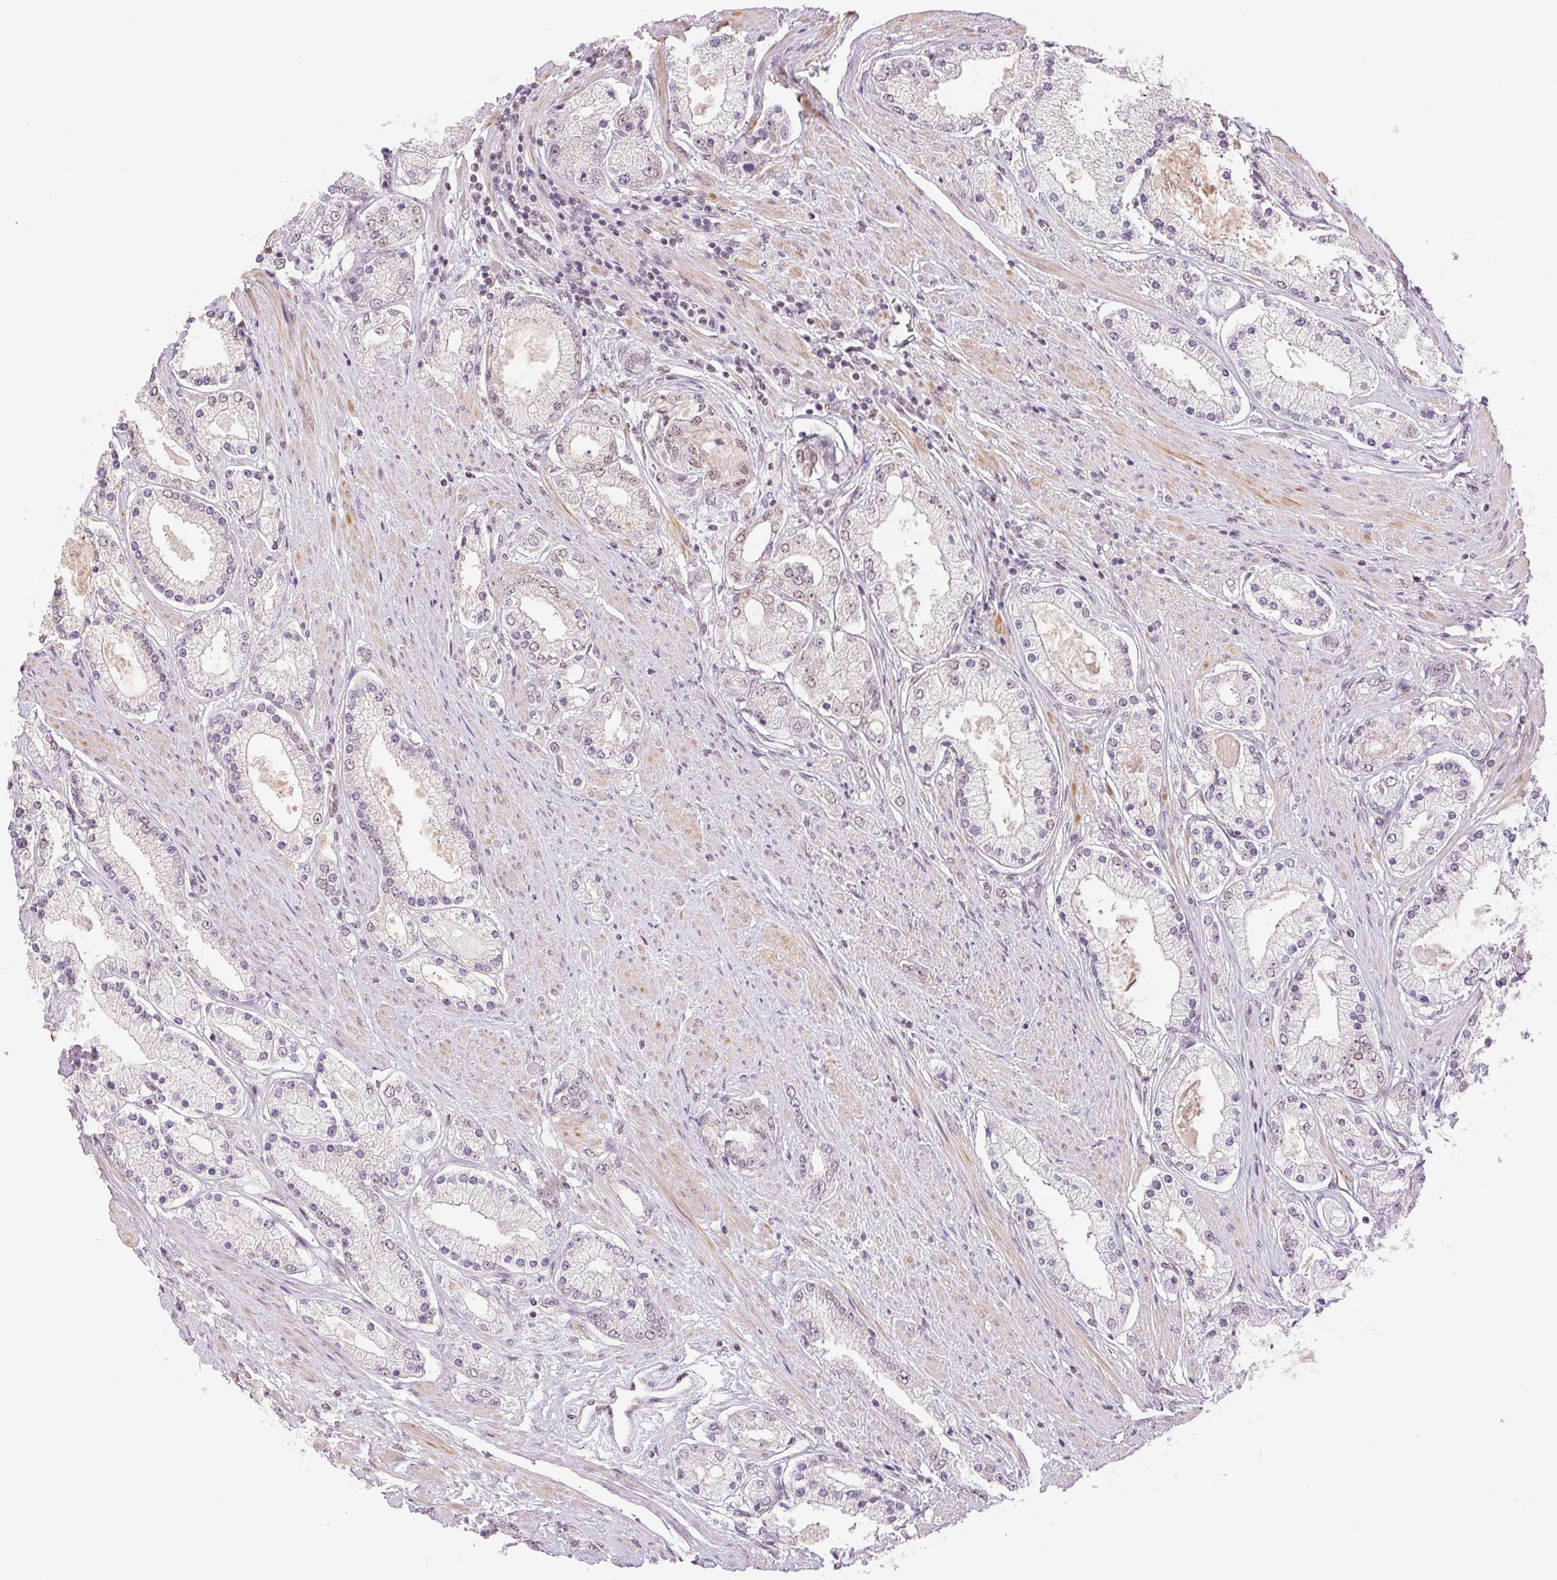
{"staining": {"intensity": "negative", "quantity": "none", "location": "none"}, "tissue": "prostate cancer", "cell_type": "Tumor cells", "image_type": "cancer", "snomed": [{"axis": "morphology", "description": "Adenocarcinoma, High grade"}, {"axis": "topography", "description": "Prostate"}], "caption": "Adenocarcinoma (high-grade) (prostate) was stained to show a protein in brown. There is no significant staining in tumor cells.", "gene": "RPRD1B", "patient": {"sex": "male", "age": 67}}